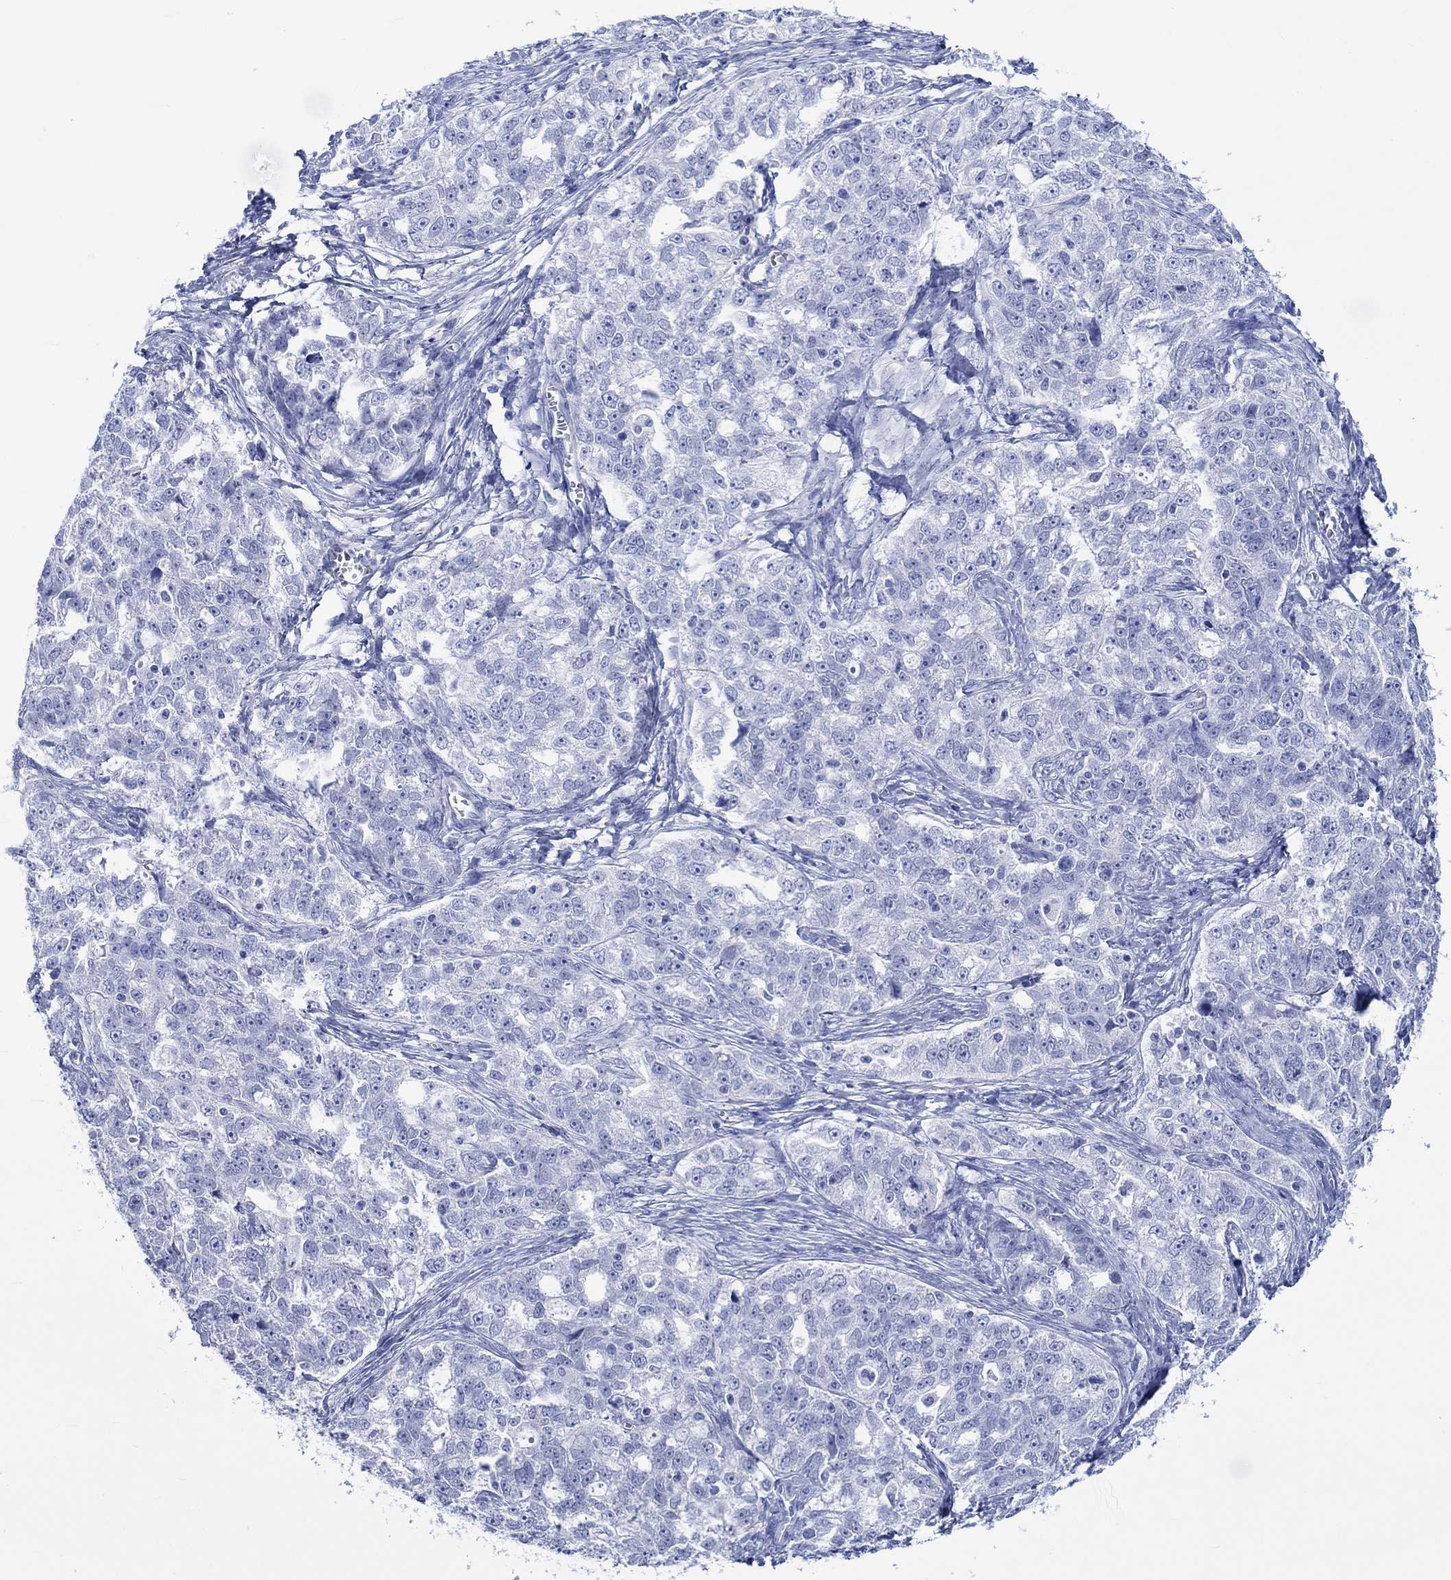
{"staining": {"intensity": "negative", "quantity": "none", "location": "none"}, "tissue": "ovarian cancer", "cell_type": "Tumor cells", "image_type": "cancer", "snomed": [{"axis": "morphology", "description": "Cystadenocarcinoma, serous, NOS"}, {"axis": "topography", "description": "Ovary"}], "caption": "This histopathology image is of ovarian cancer (serous cystadenocarcinoma) stained with immunohistochemistry to label a protein in brown with the nuclei are counter-stained blue. There is no expression in tumor cells.", "gene": "KLHL33", "patient": {"sex": "female", "age": 51}}